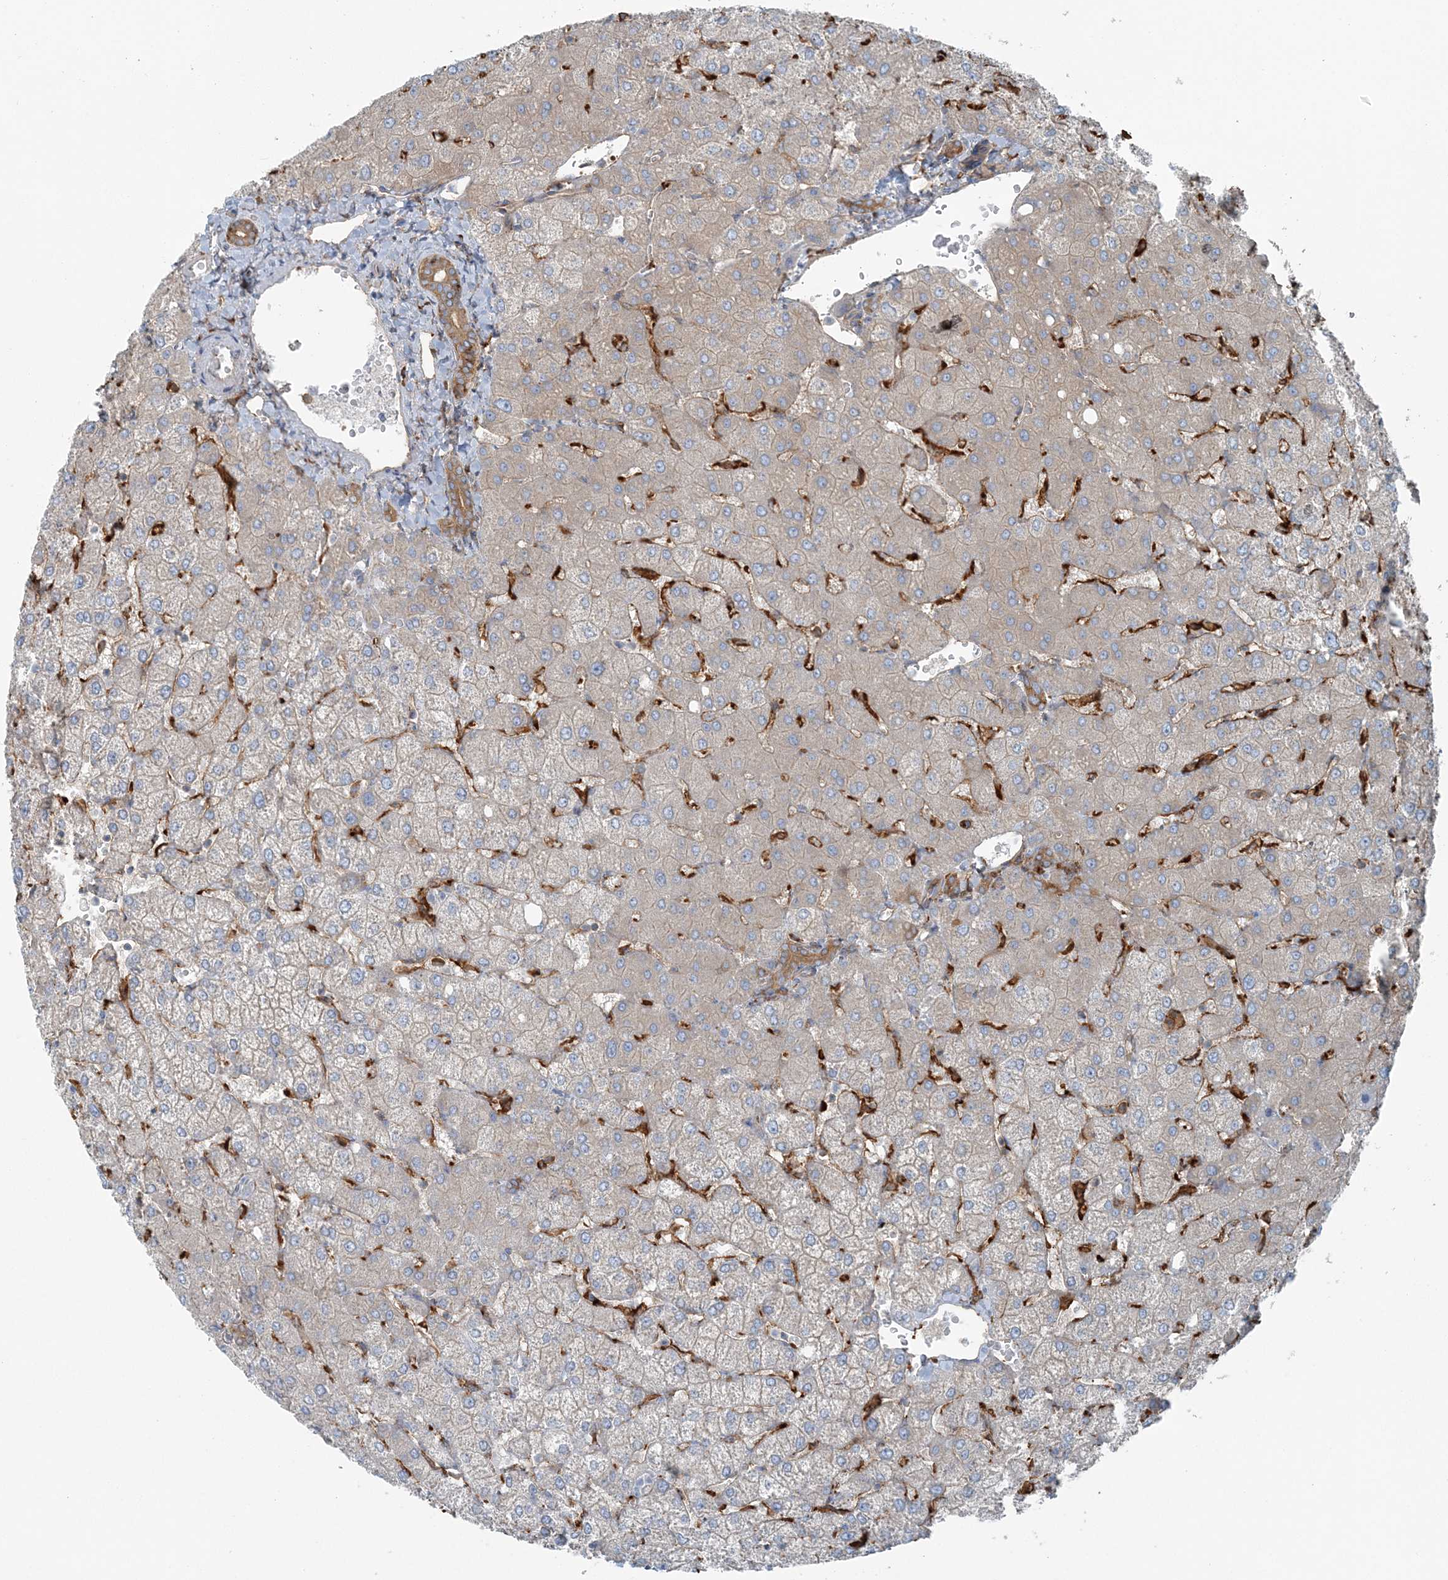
{"staining": {"intensity": "moderate", "quantity": ">75%", "location": "cytoplasmic/membranous"}, "tissue": "liver", "cell_type": "Cholangiocytes", "image_type": "normal", "snomed": [{"axis": "morphology", "description": "Normal tissue, NOS"}, {"axis": "topography", "description": "Liver"}], "caption": "A high-resolution photomicrograph shows IHC staining of benign liver, which shows moderate cytoplasmic/membranous positivity in about >75% of cholangiocytes.", "gene": "SNX2", "patient": {"sex": "female", "age": 54}}